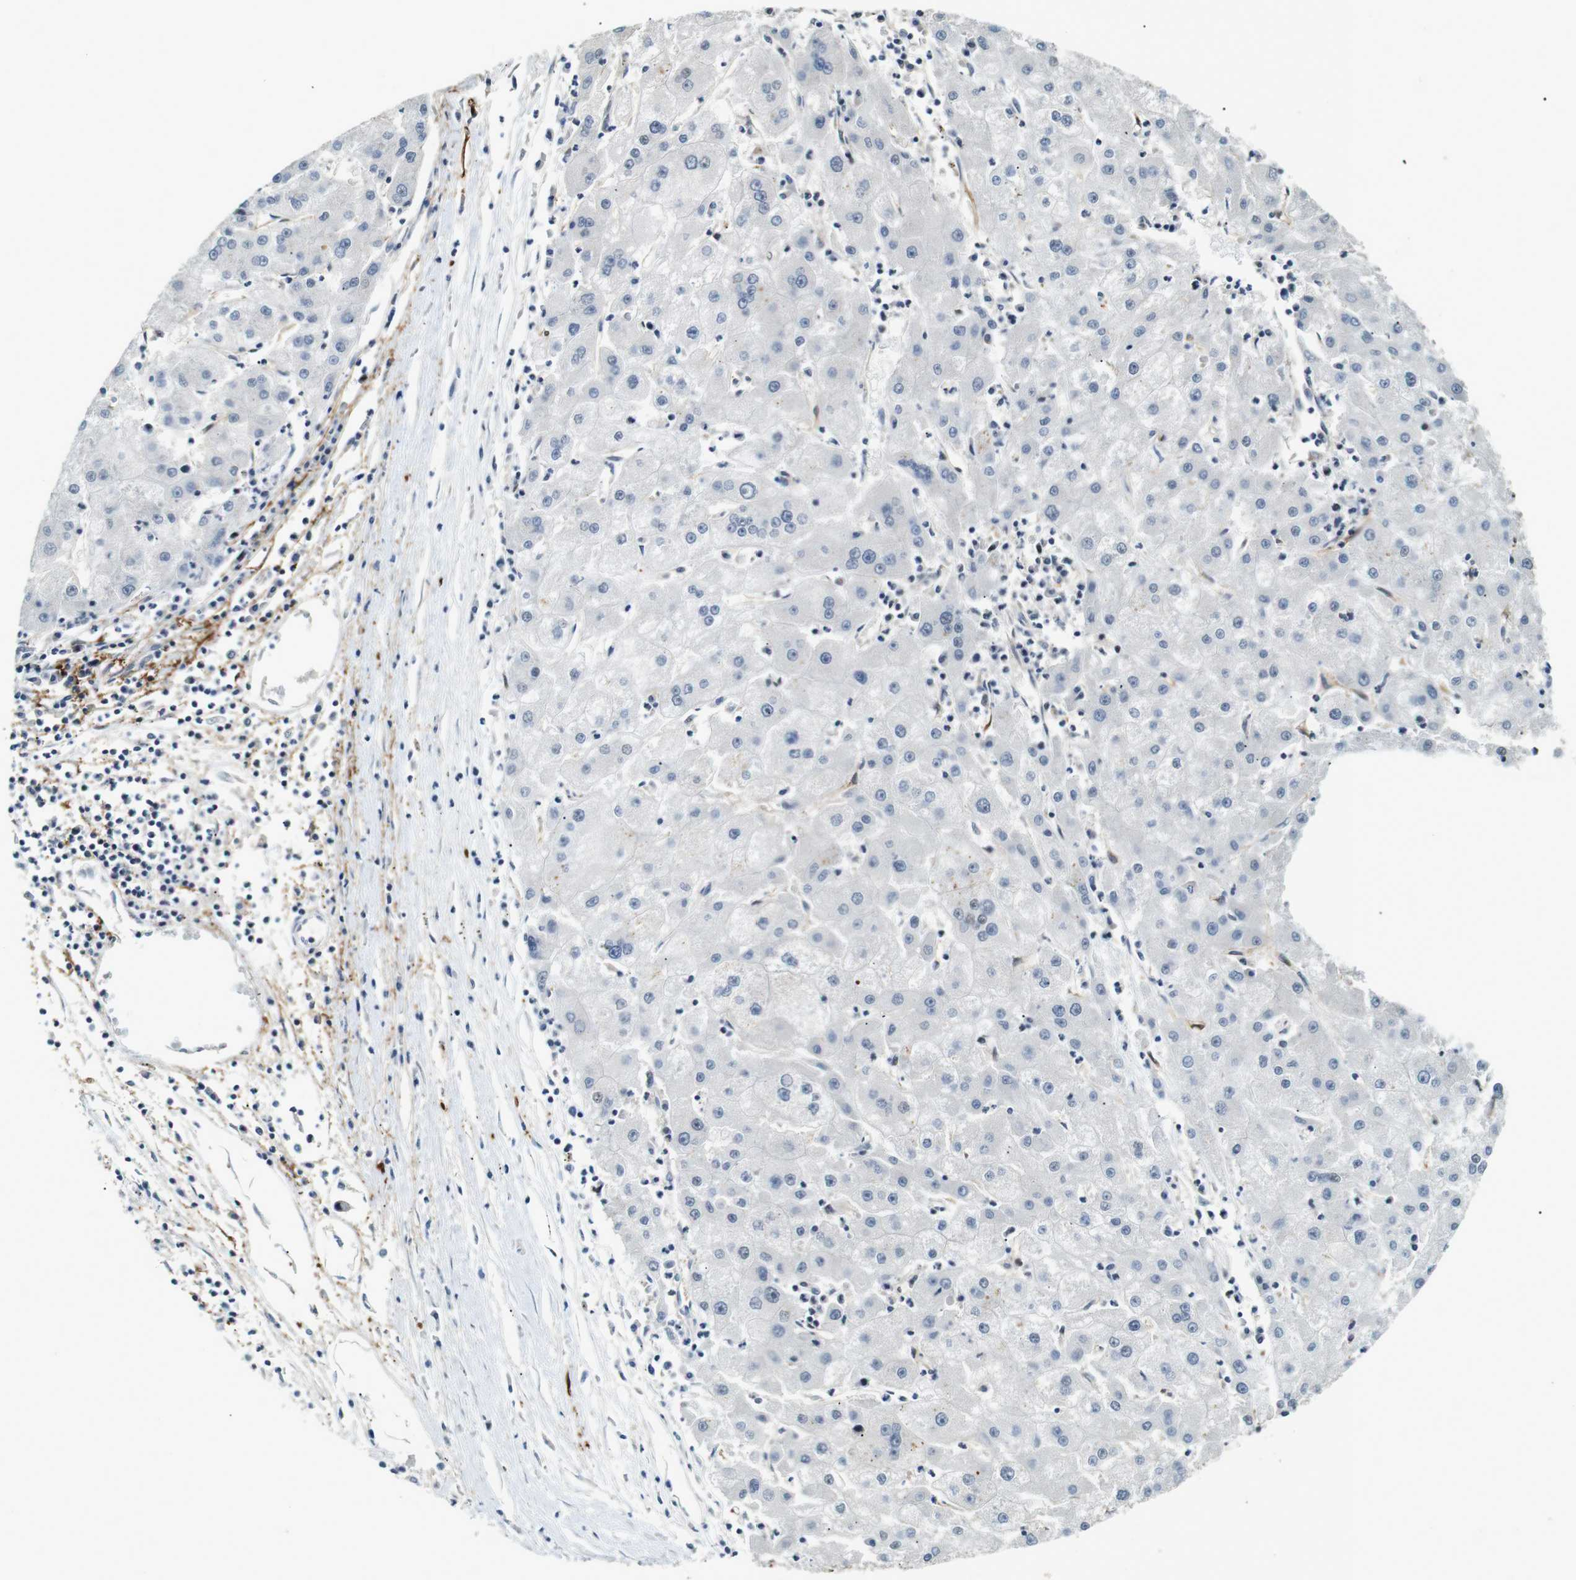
{"staining": {"intensity": "negative", "quantity": "none", "location": "none"}, "tissue": "liver cancer", "cell_type": "Tumor cells", "image_type": "cancer", "snomed": [{"axis": "morphology", "description": "Carcinoma, Hepatocellular, NOS"}, {"axis": "topography", "description": "Liver"}], "caption": "There is no significant positivity in tumor cells of hepatocellular carcinoma (liver). (Immunohistochemistry, brightfield microscopy, high magnification).", "gene": "LXN", "patient": {"sex": "male", "age": 72}}